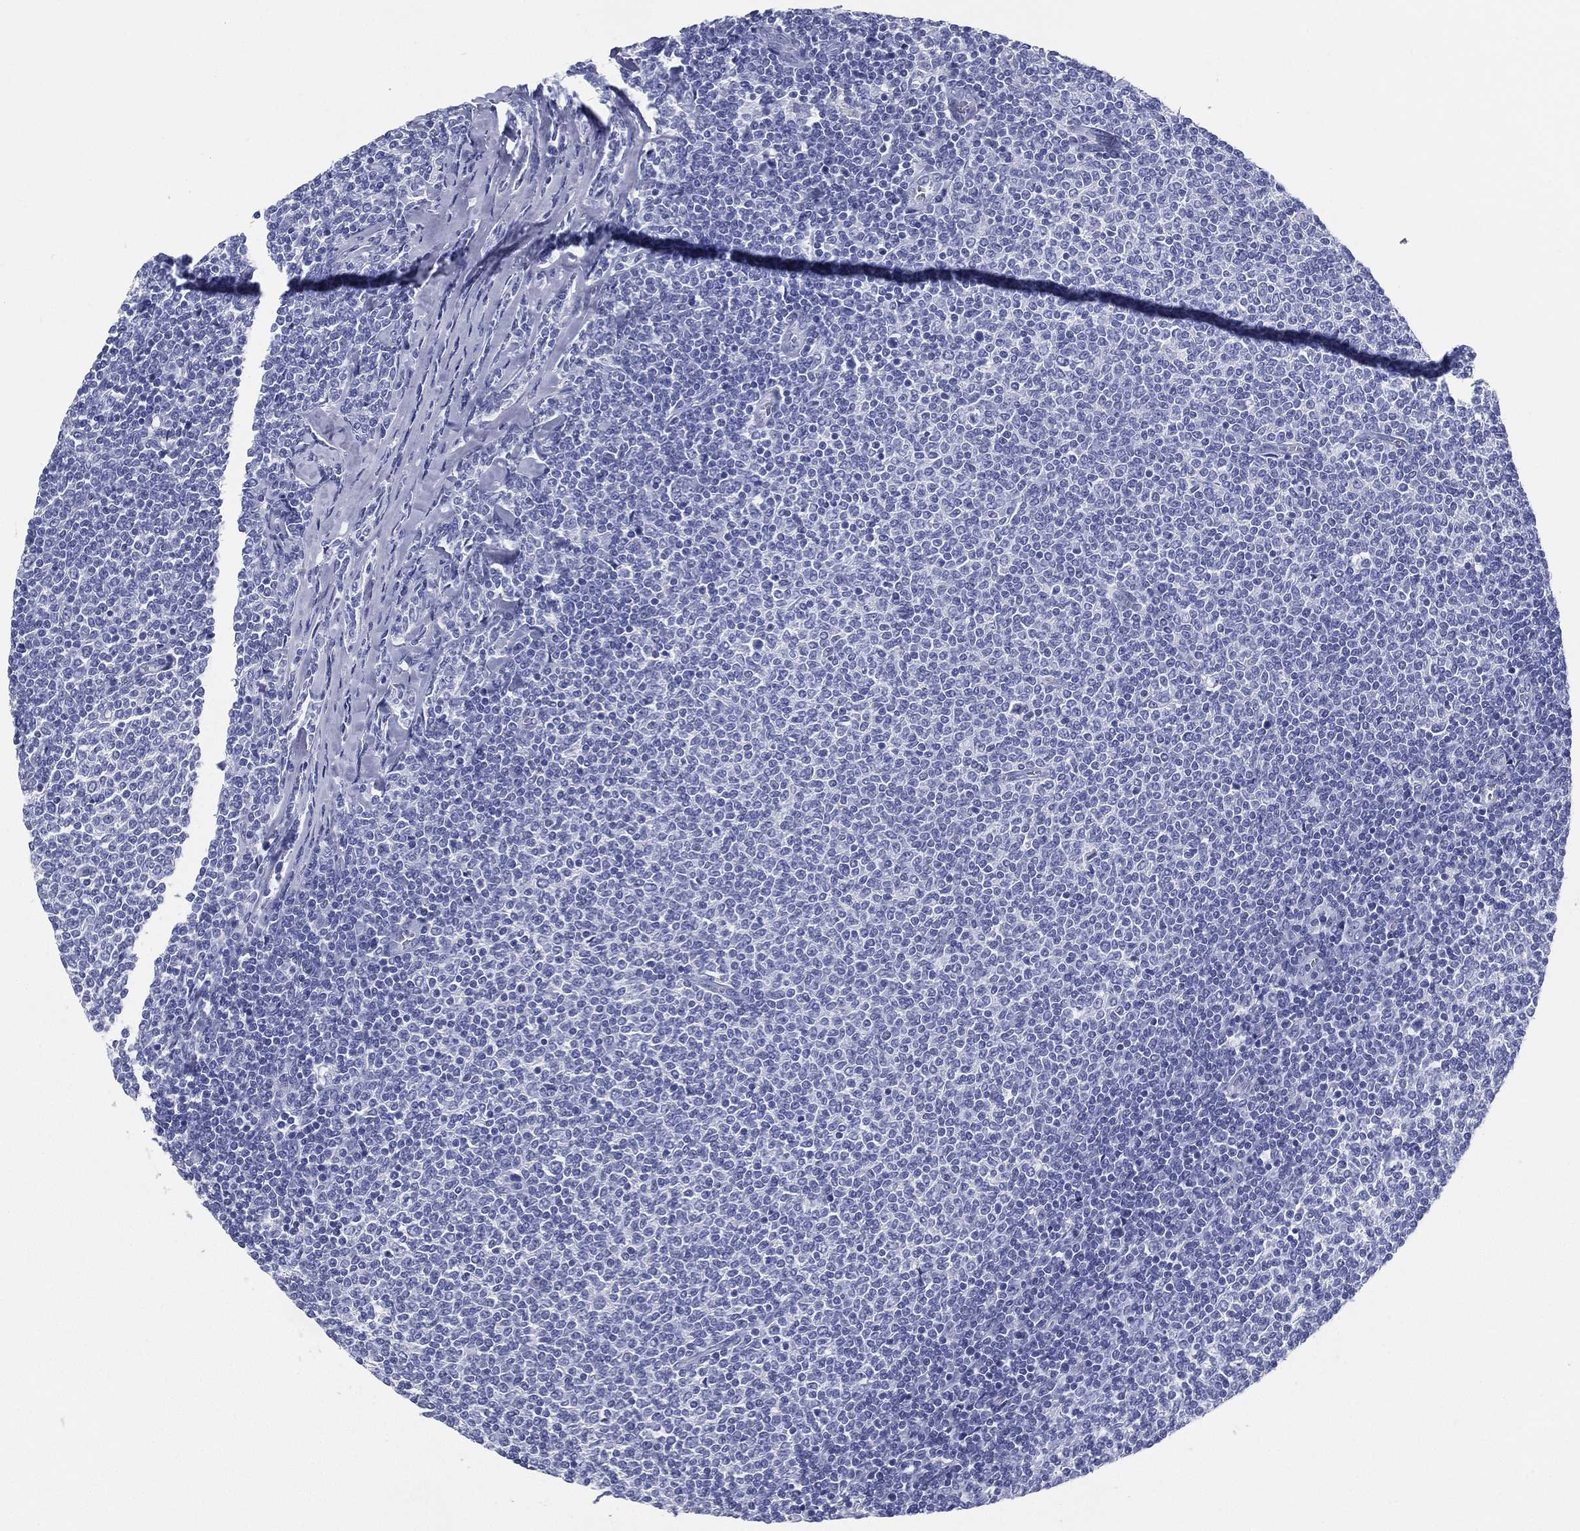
{"staining": {"intensity": "negative", "quantity": "none", "location": "none"}, "tissue": "lymphoma", "cell_type": "Tumor cells", "image_type": "cancer", "snomed": [{"axis": "morphology", "description": "Malignant lymphoma, non-Hodgkin's type, Low grade"}, {"axis": "topography", "description": "Lymph node"}], "caption": "High power microscopy photomicrograph of an immunohistochemistry (IHC) photomicrograph of low-grade malignant lymphoma, non-Hodgkin's type, revealing no significant staining in tumor cells. (Immunohistochemistry, brightfield microscopy, high magnification).", "gene": "RSPH4A", "patient": {"sex": "male", "age": 52}}